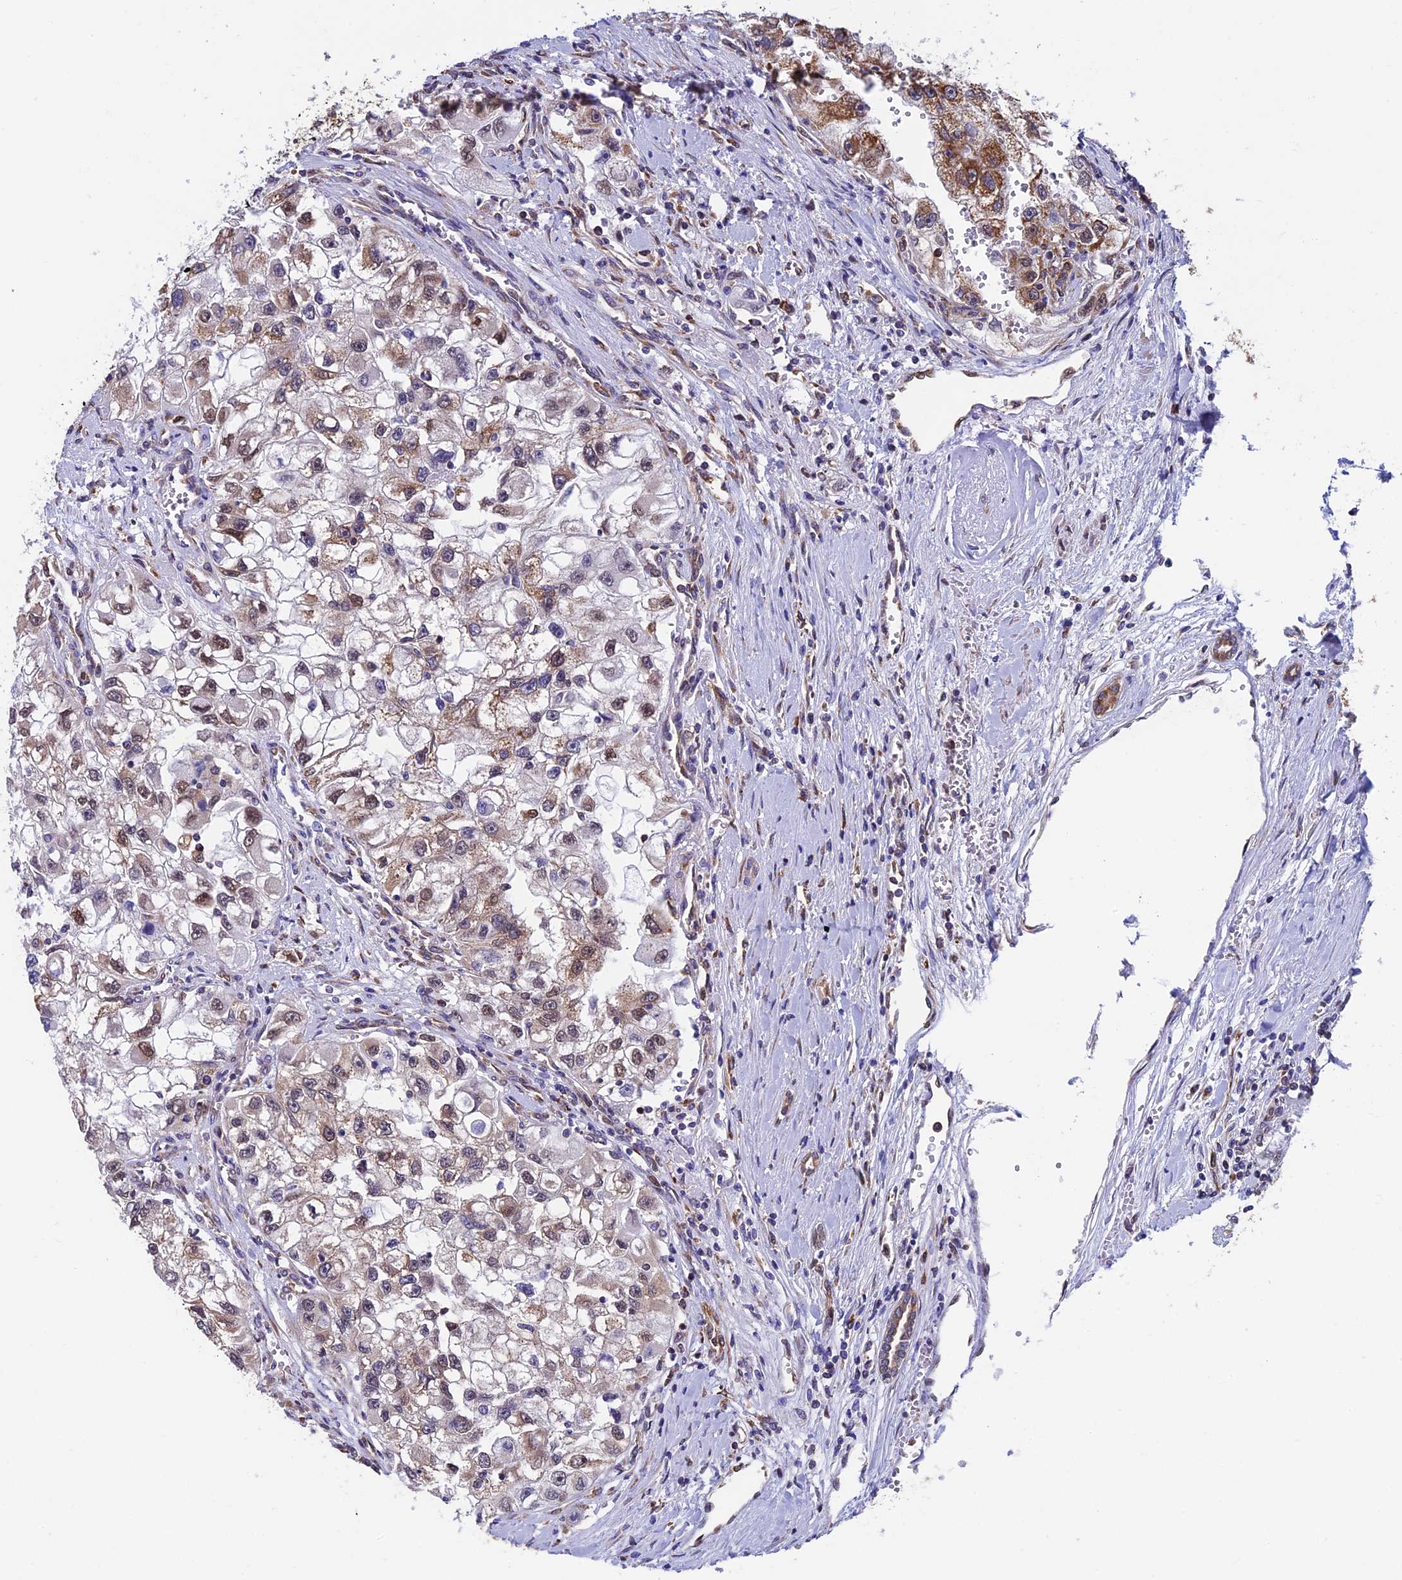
{"staining": {"intensity": "weak", "quantity": "25%-75%", "location": "cytoplasmic/membranous"}, "tissue": "renal cancer", "cell_type": "Tumor cells", "image_type": "cancer", "snomed": [{"axis": "morphology", "description": "Adenocarcinoma, NOS"}, {"axis": "topography", "description": "Kidney"}], "caption": "IHC (DAB (3,3'-diaminobenzidine)) staining of human renal adenocarcinoma displays weak cytoplasmic/membranous protein expression in about 25%-75% of tumor cells.", "gene": "SLC9A5", "patient": {"sex": "male", "age": 63}}